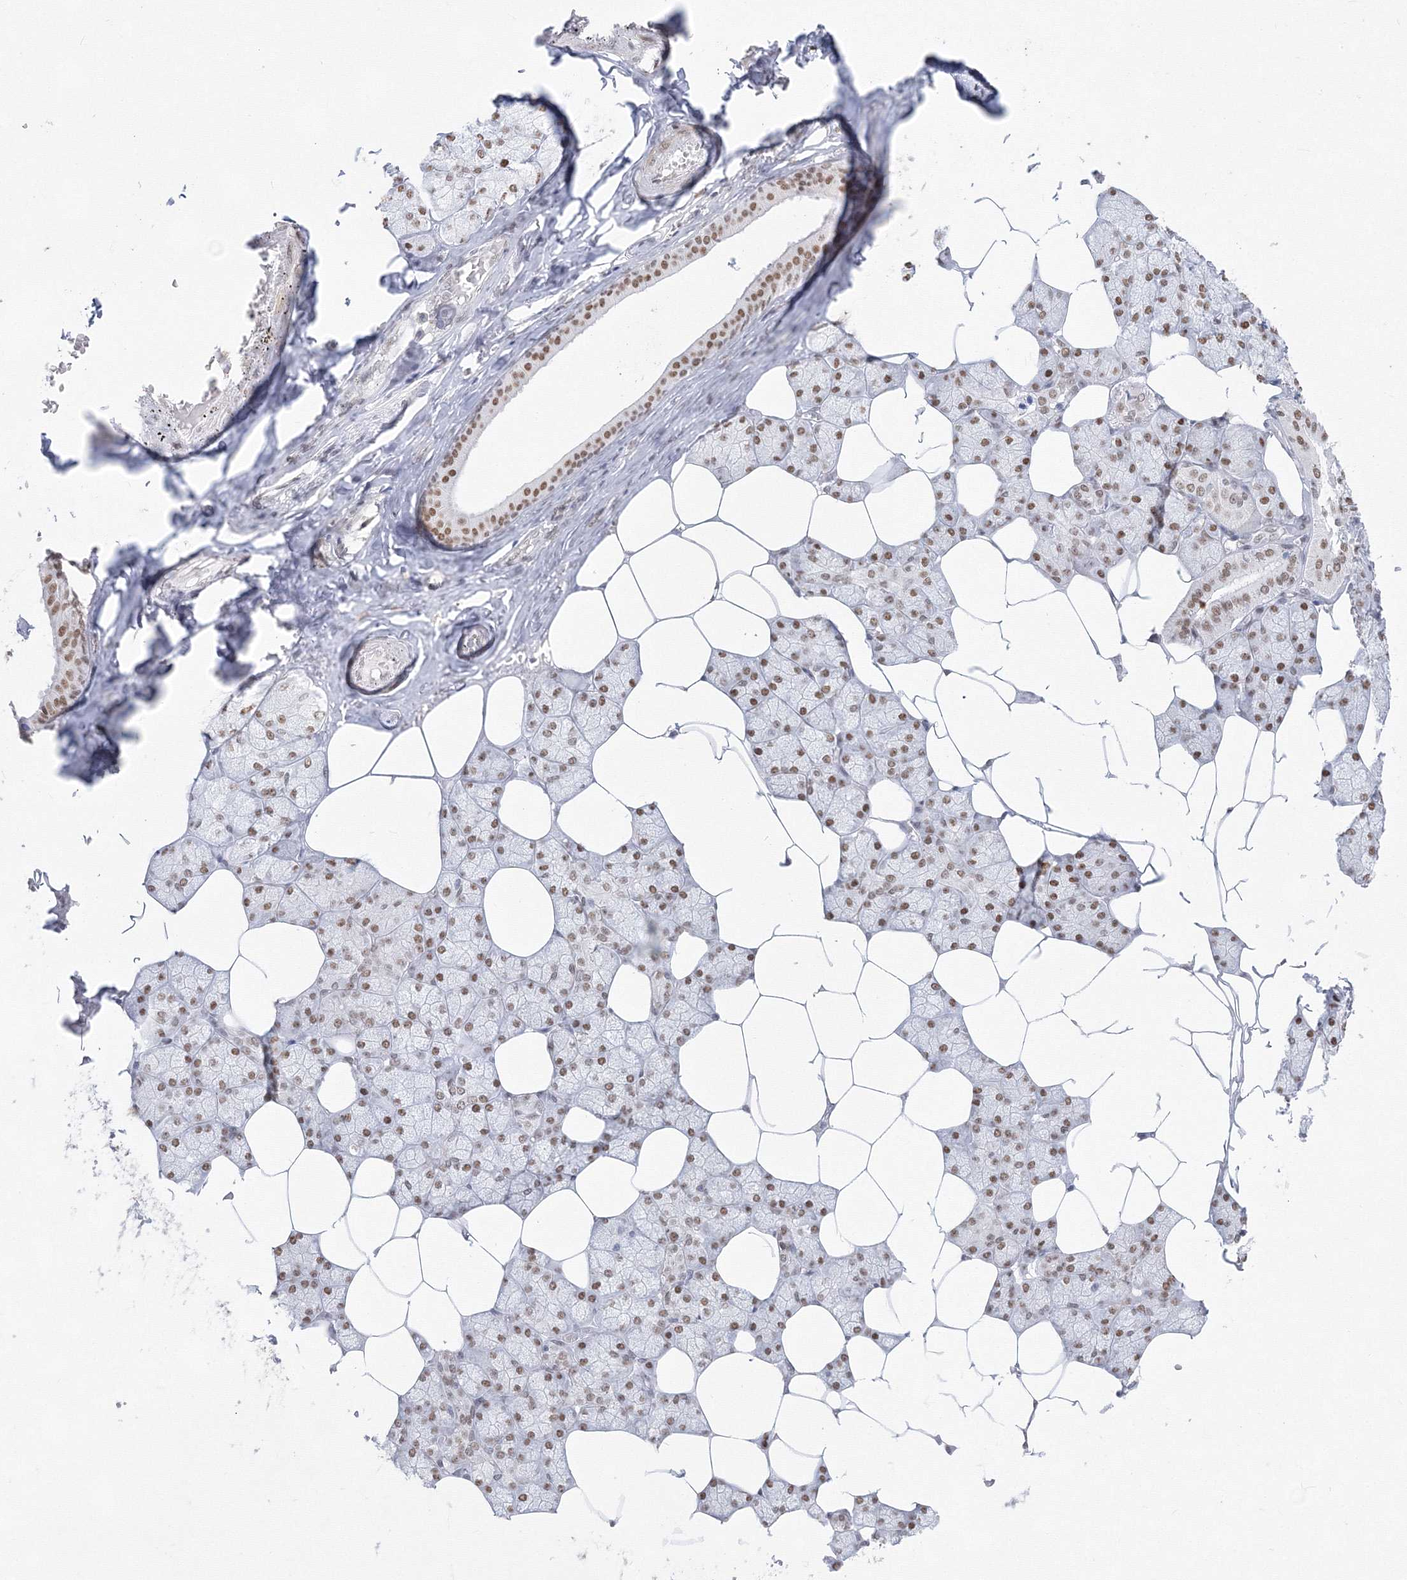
{"staining": {"intensity": "moderate", "quantity": ">75%", "location": "nuclear"}, "tissue": "salivary gland", "cell_type": "Glandular cells", "image_type": "normal", "snomed": [{"axis": "morphology", "description": "Normal tissue, NOS"}, {"axis": "topography", "description": "Salivary gland"}], "caption": "This histopathology image exhibits immunohistochemistry (IHC) staining of benign salivary gland, with medium moderate nuclear positivity in approximately >75% of glandular cells.", "gene": "ZNF638", "patient": {"sex": "male", "age": 62}}